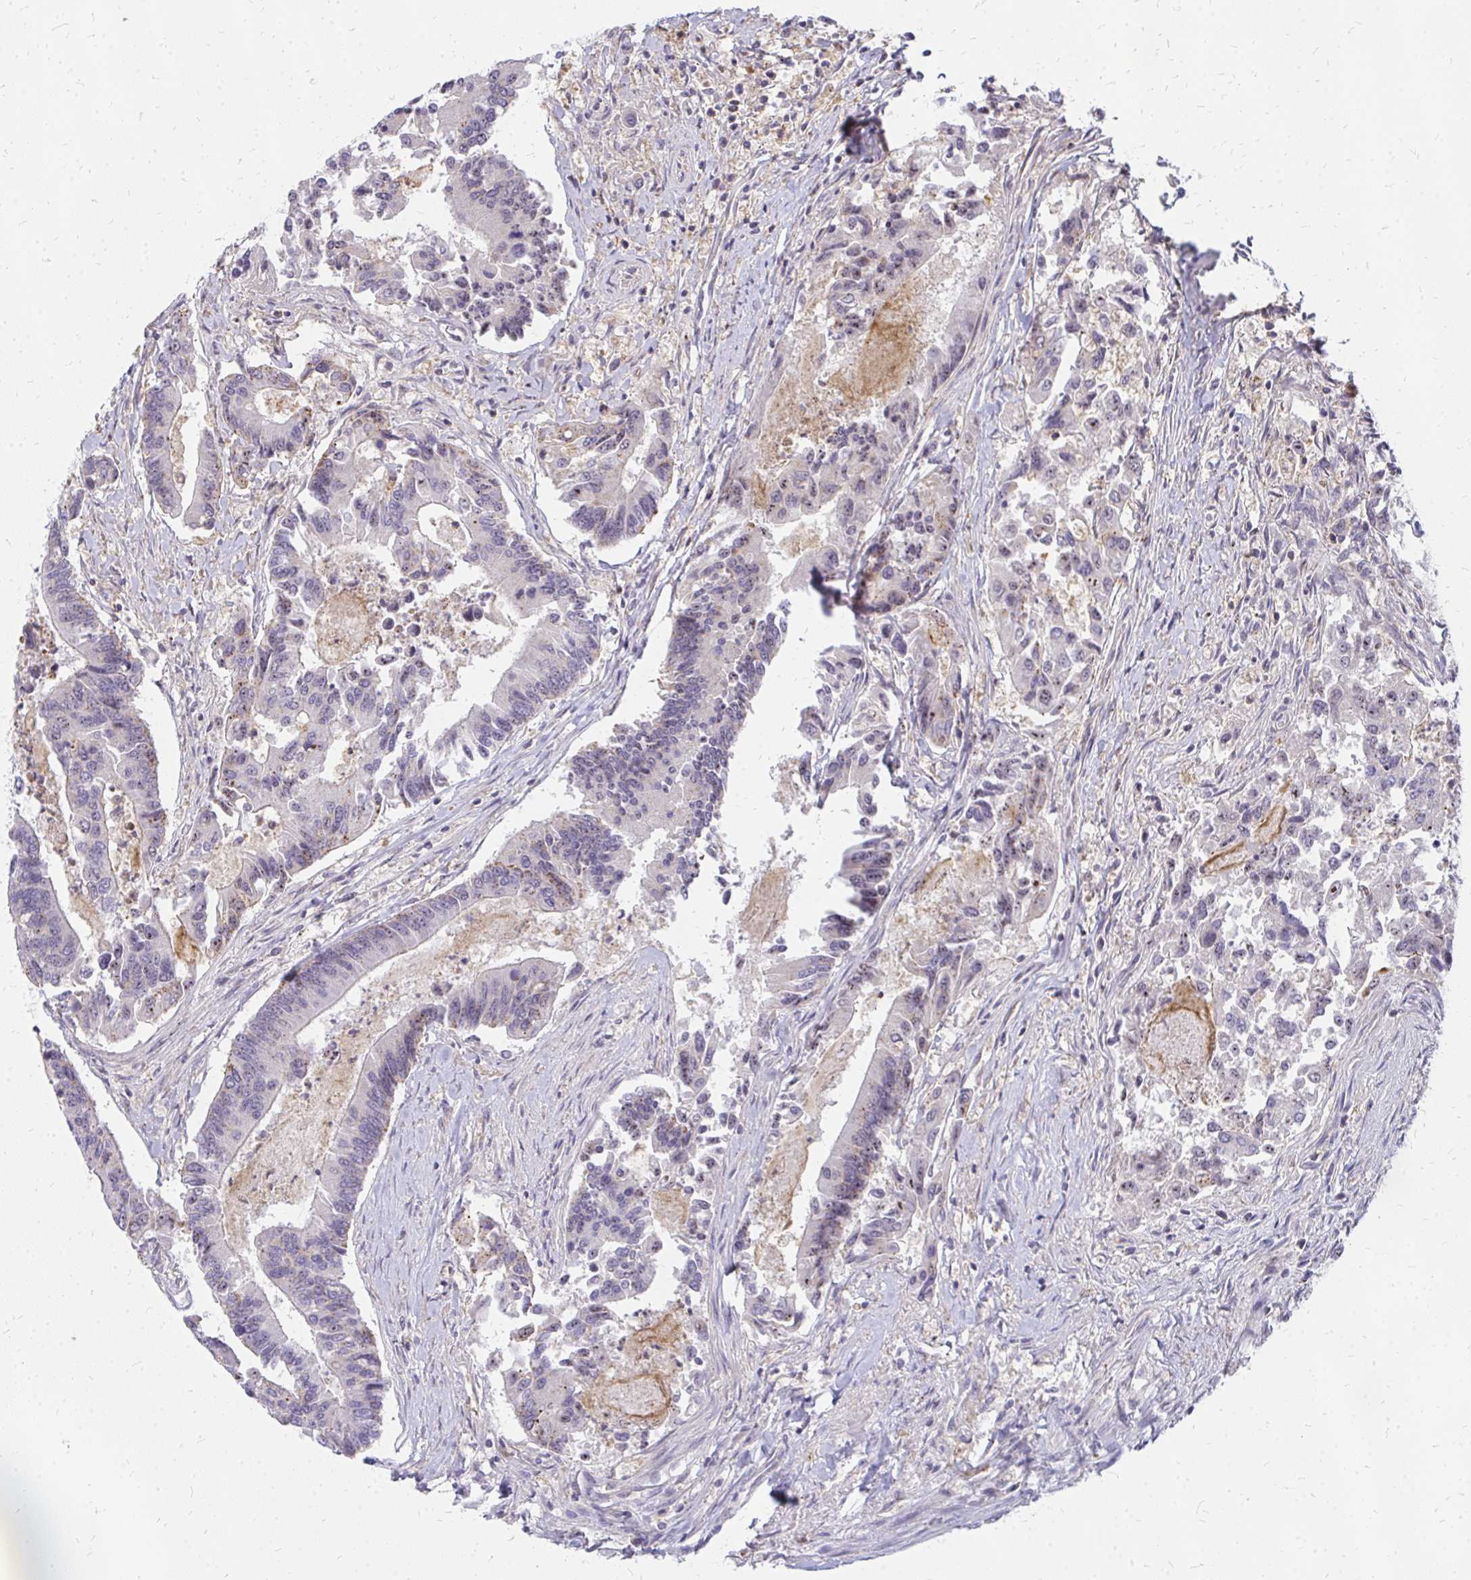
{"staining": {"intensity": "weak", "quantity": "<25%", "location": "nuclear"}, "tissue": "colorectal cancer", "cell_type": "Tumor cells", "image_type": "cancer", "snomed": [{"axis": "morphology", "description": "Adenocarcinoma, NOS"}, {"axis": "topography", "description": "Colon"}], "caption": "Histopathology image shows no significant protein expression in tumor cells of colorectal cancer.", "gene": "FAM9A", "patient": {"sex": "female", "age": 67}}